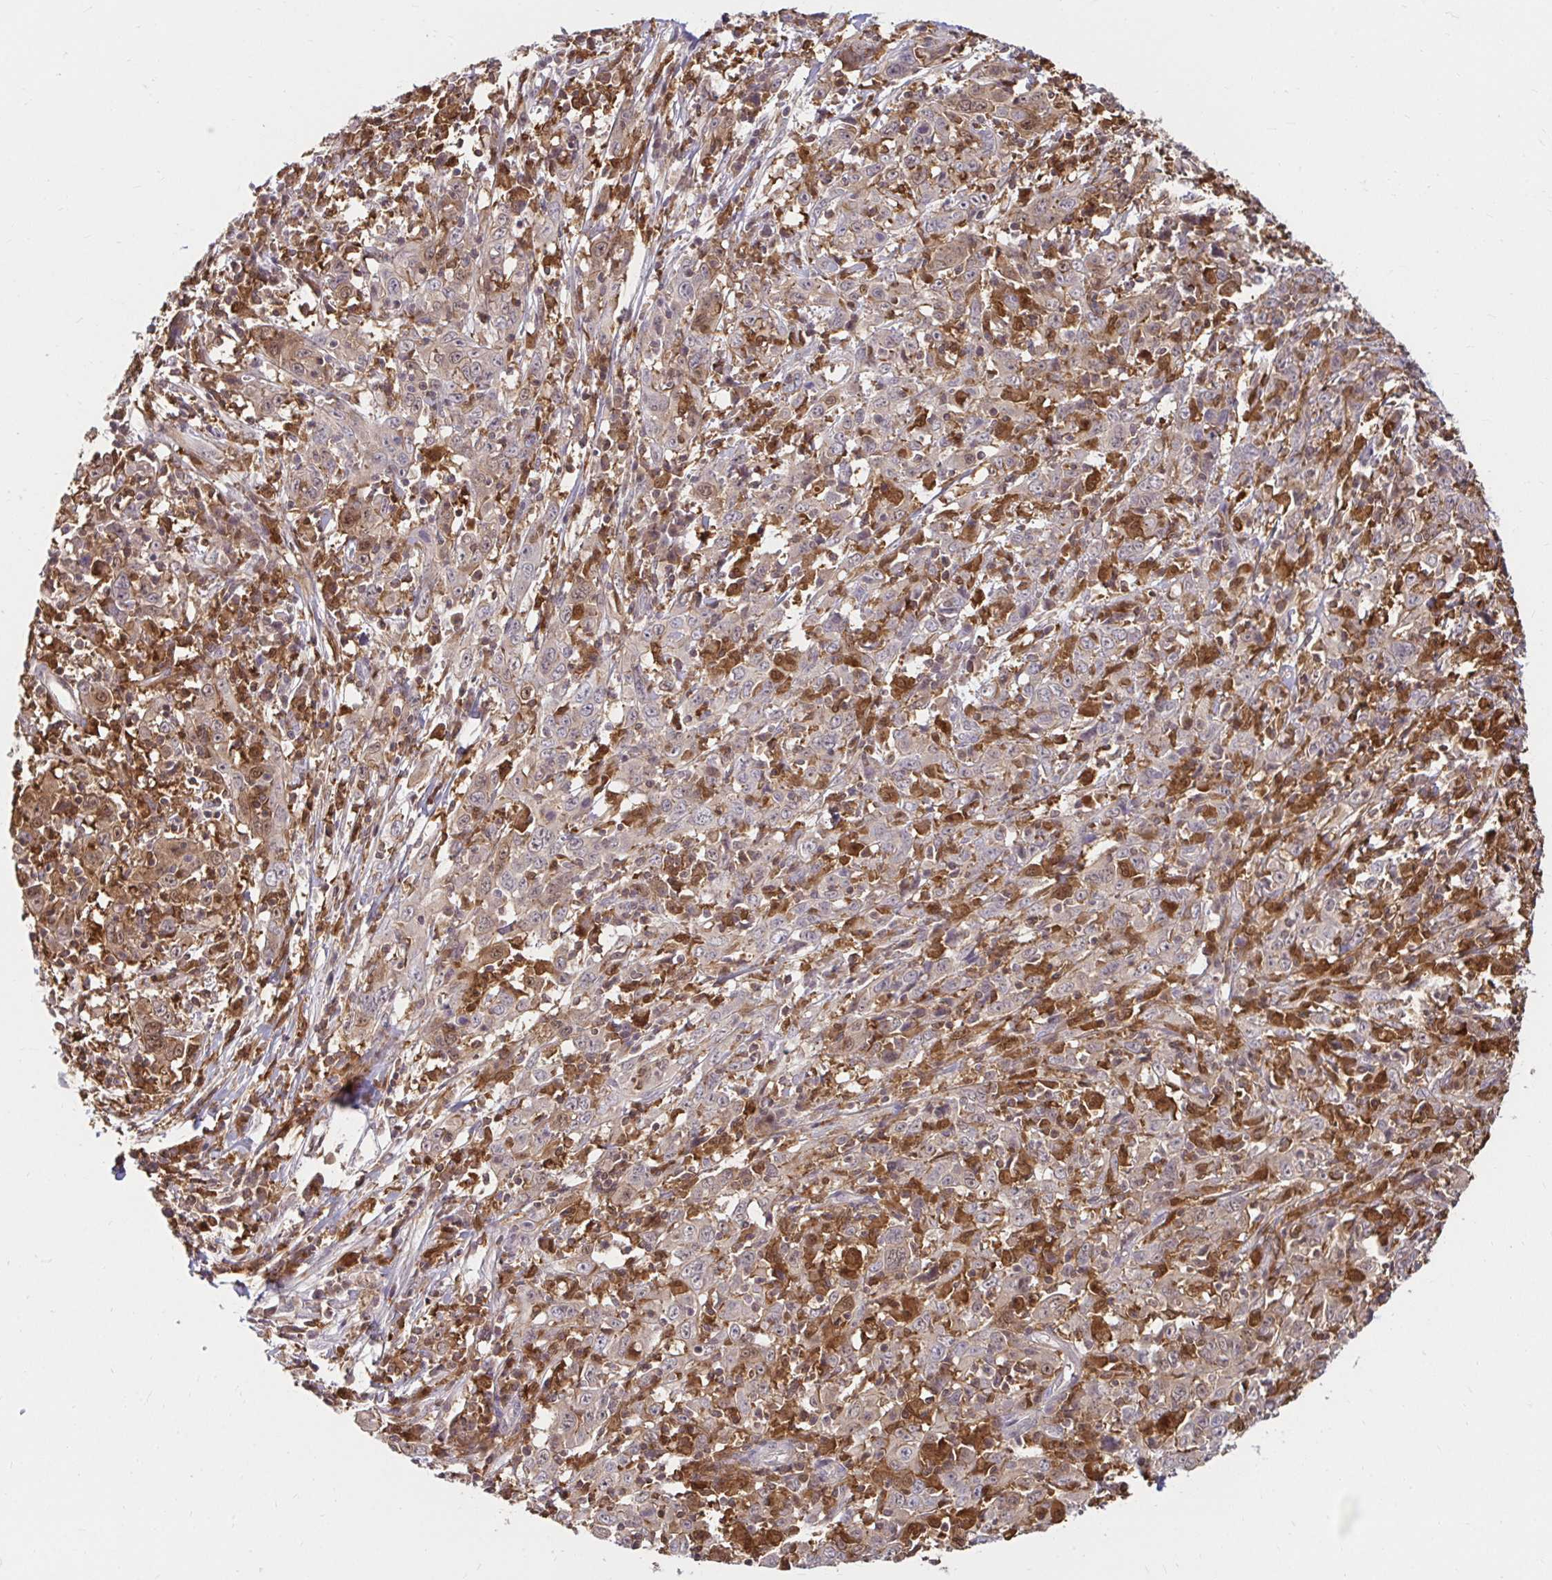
{"staining": {"intensity": "weak", "quantity": ">75%", "location": "cytoplasmic/membranous"}, "tissue": "cervical cancer", "cell_type": "Tumor cells", "image_type": "cancer", "snomed": [{"axis": "morphology", "description": "Squamous cell carcinoma, NOS"}, {"axis": "topography", "description": "Cervix"}], "caption": "IHC photomicrograph of cervical cancer stained for a protein (brown), which reveals low levels of weak cytoplasmic/membranous expression in approximately >75% of tumor cells.", "gene": "PYCARD", "patient": {"sex": "female", "age": 46}}